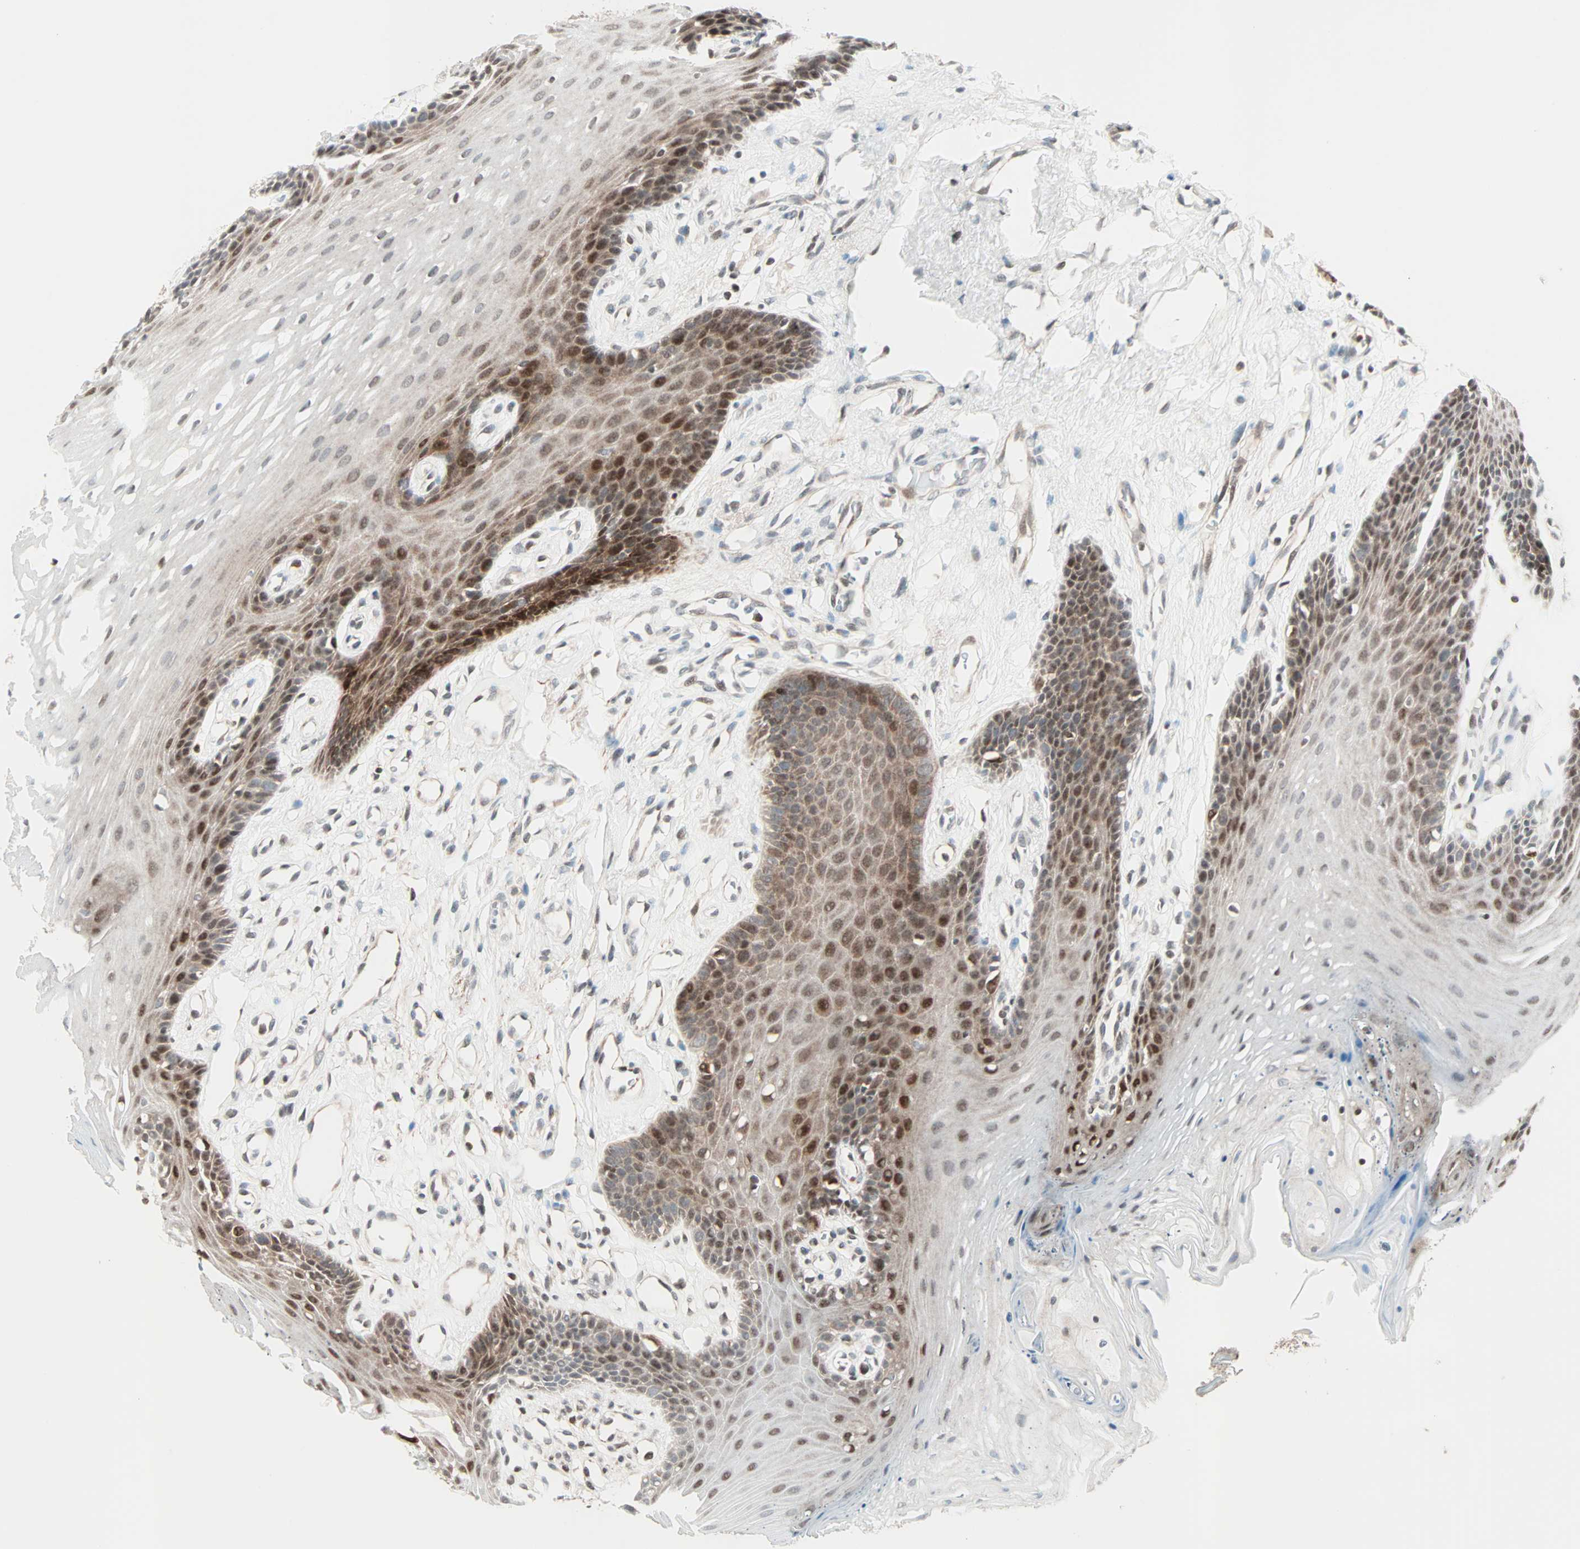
{"staining": {"intensity": "strong", "quantity": "<25%", "location": "cytoplasmic/membranous,nuclear"}, "tissue": "oral mucosa", "cell_type": "Squamous epithelial cells", "image_type": "normal", "snomed": [{"axis": "morphology", "description": "Normal tissue, NOS"}, {"axis": "topography", "description": "Oral tissue"}], "caption": "Protein staining by IHC demonstrates strong cytoplasmic/membranous,nuclear positivity in about <25% of squamous epithelial cells in unremarkable oral mucosa.", "gene": "CBX4", "patient": {"sex": "male", "age": 62}}